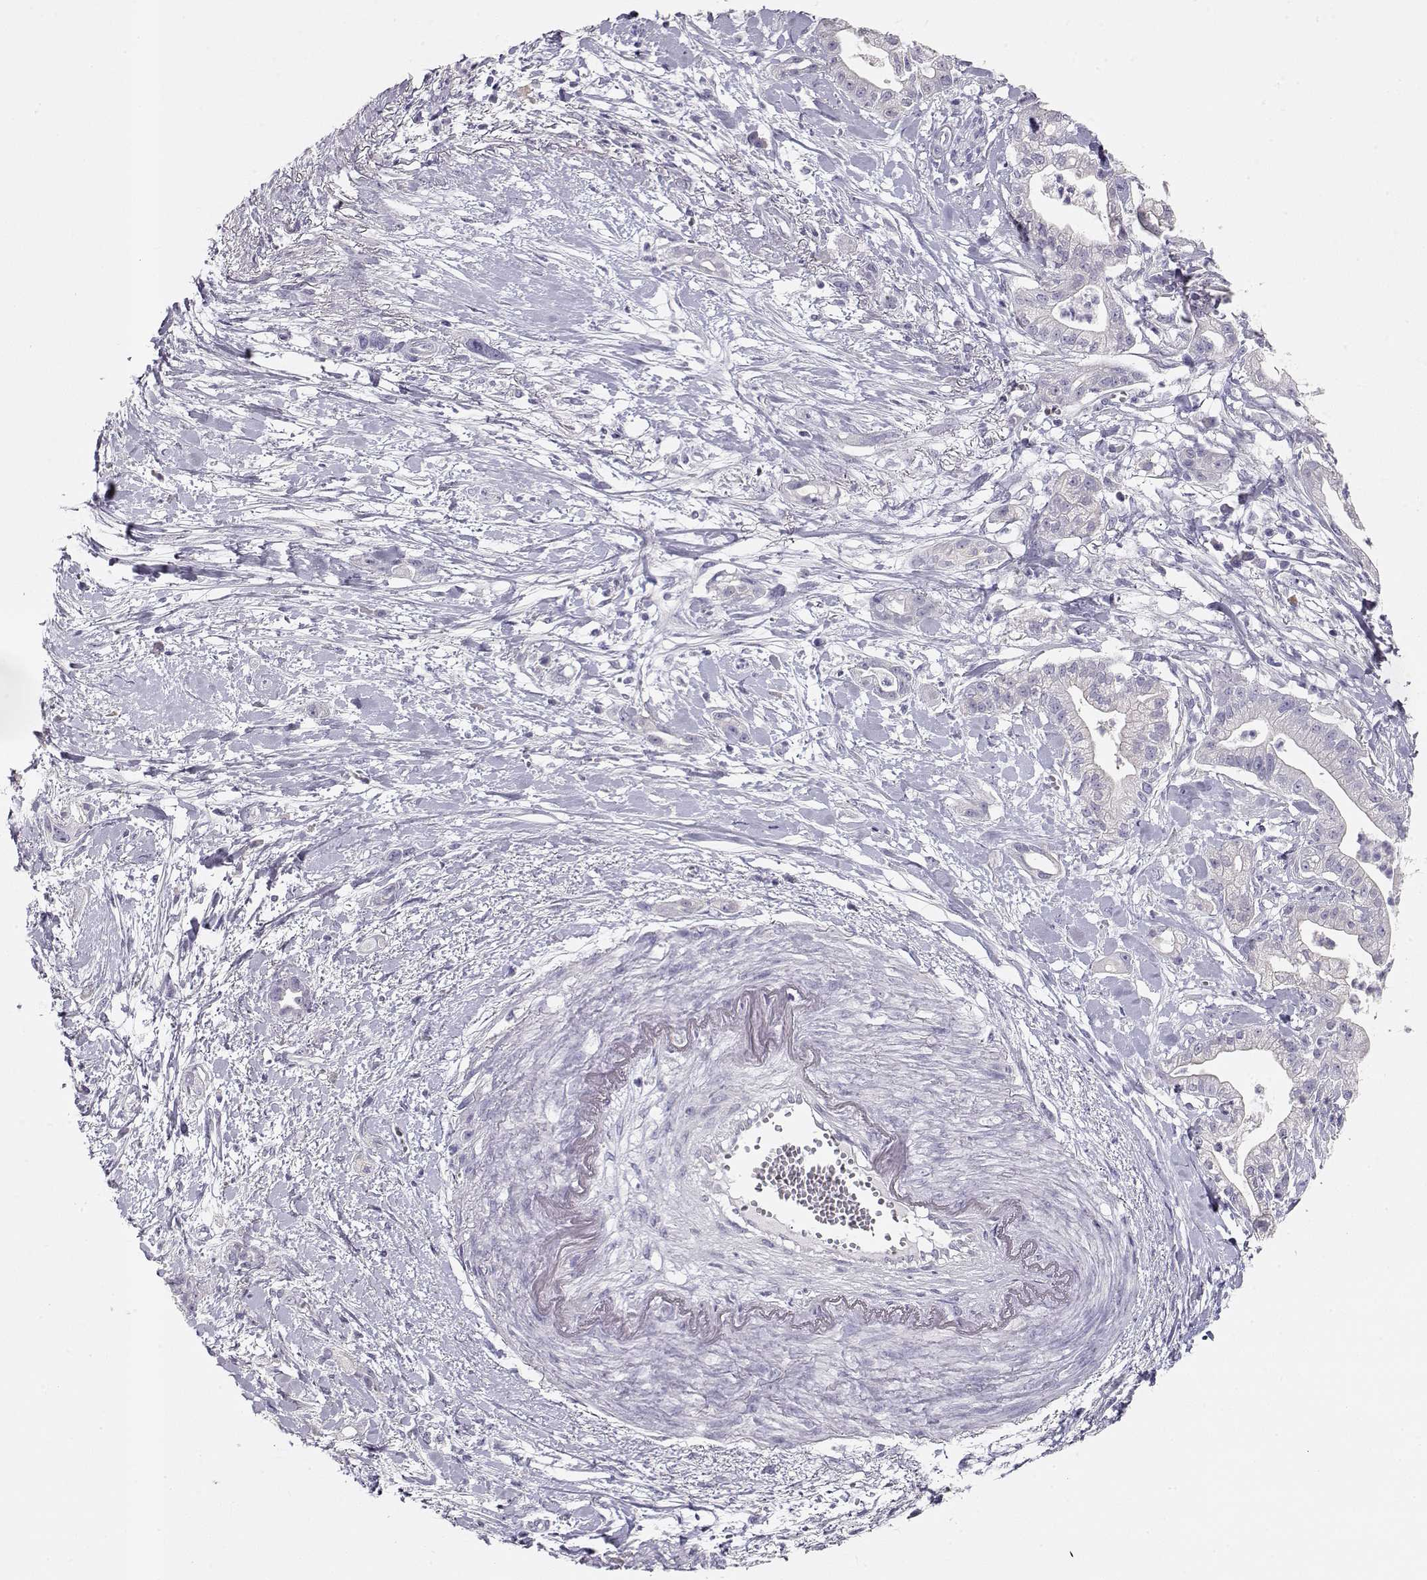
{"staining": {"intensity": "negative", "quantity": "none", "location": "none"}, "tissue": "pancreatic cancer", "cell_type": "Tumor cells", "image_type": "cancer", "snomed": [{"axis": "morphology", "description": "Normal tissue, NOS"}, {"axis": "morphology", "description": "Adenocarcinoma, NOS"}, {"axis": "topography", "description": "Lymph node"}, {"axis": "topography", "description": "Pancreas"}], "caption": "There is no significant positivity in tumor cells of pancreatic adenocarcinoma.", "gene": "GLIPR1L2", "patient": {"sex": "female", "age": 58}}